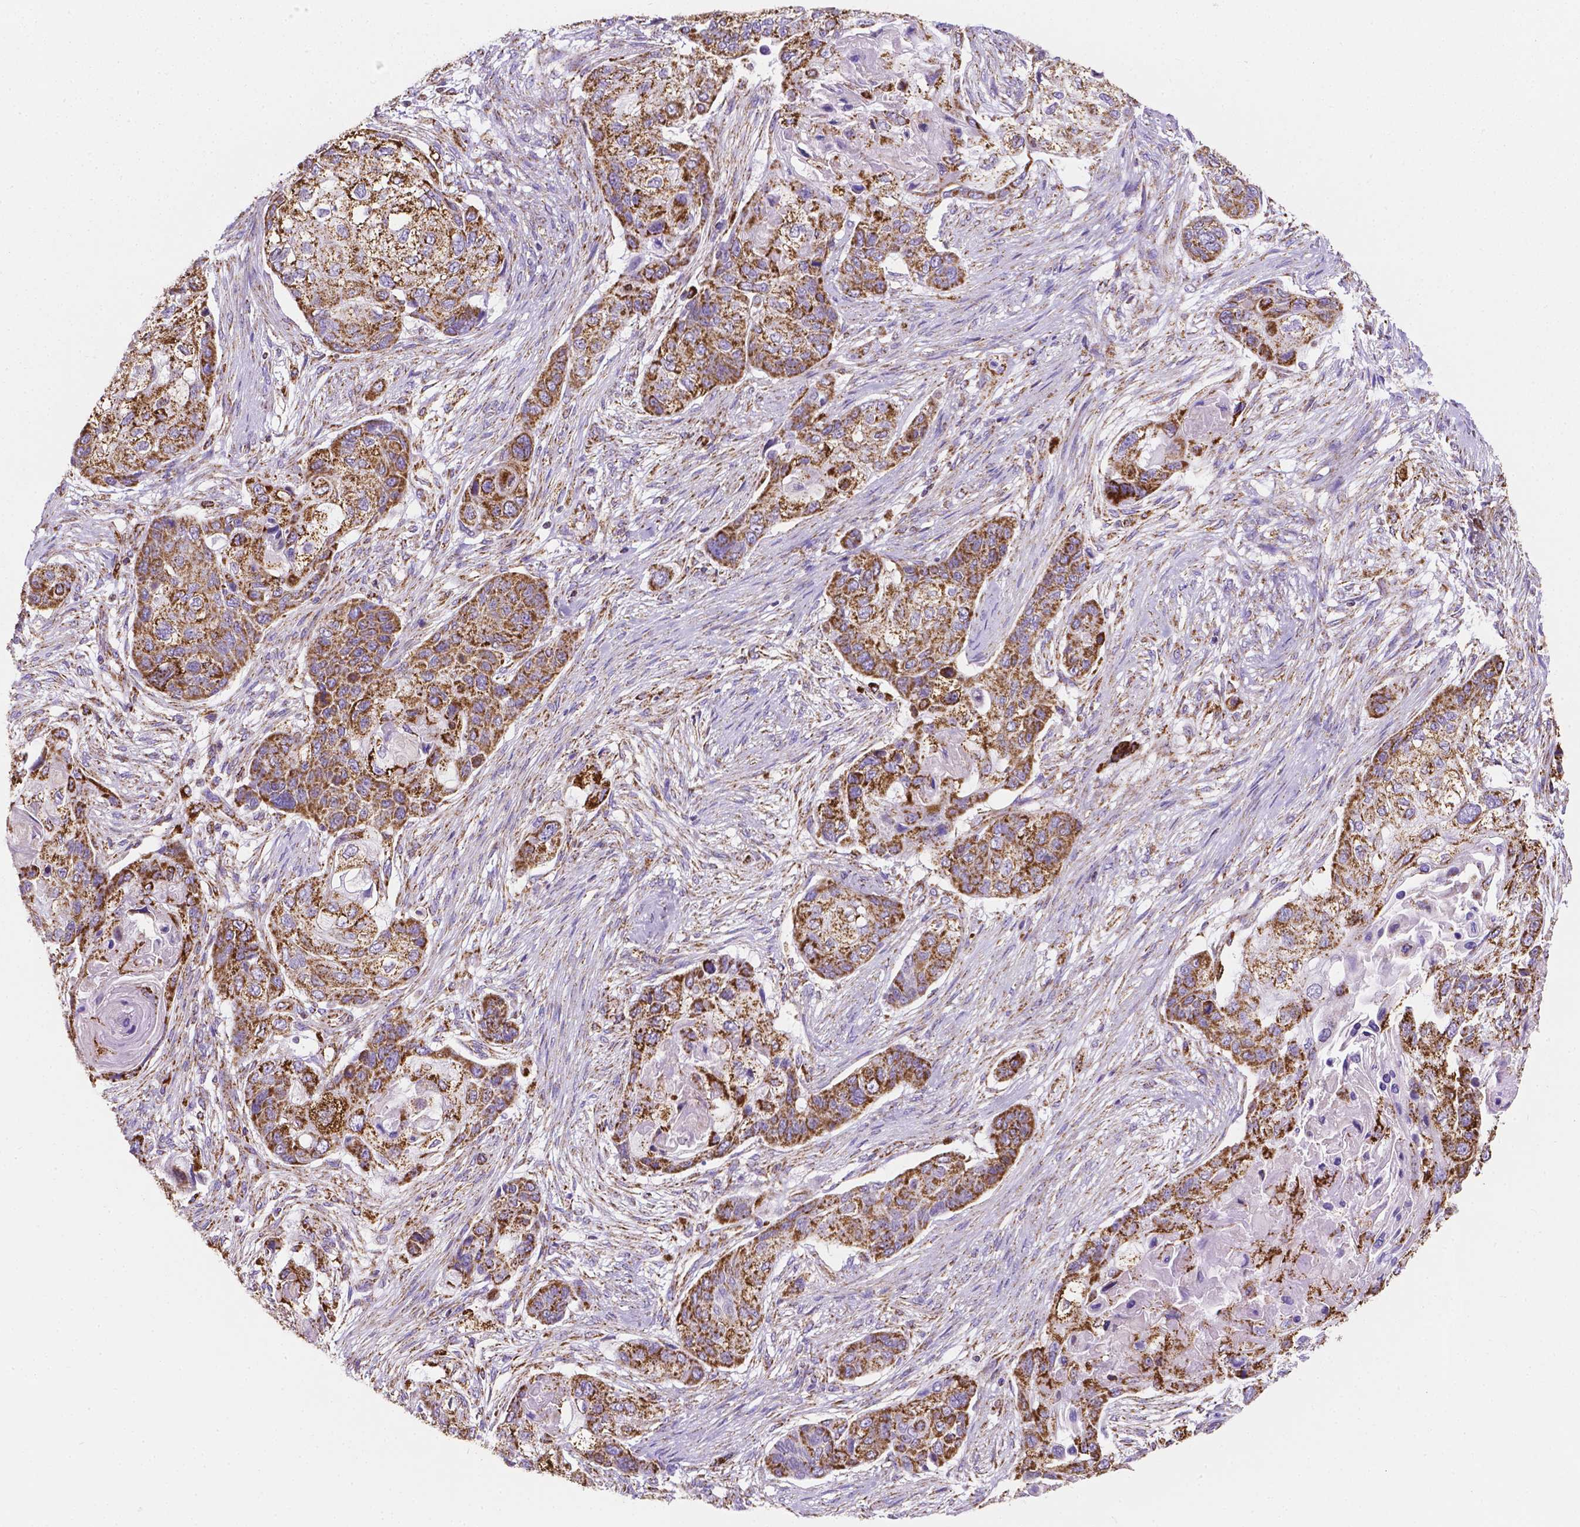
{"staining": {"intensity": "strong", "quantity": ">75%", "location": "cytoplasmic/membranous"}, "tissue": "lung cancer", "cell_type": "Tumor cells", "image_type": "cancer", "snomed": [{"axis": "morphology", "description": "Squamous cell carcinoma, NOS"}, {"axis": "topography", "description": "Lung"}], "caption": "Lung squamous cell carcinoma stained for a protein (brown) demonstrates strong cytoplasmic/membranous positive positivity in approximately >75% of tumor cells.", "gene": "RMDN3", "patient": {"sex": "male", "age": 69}}